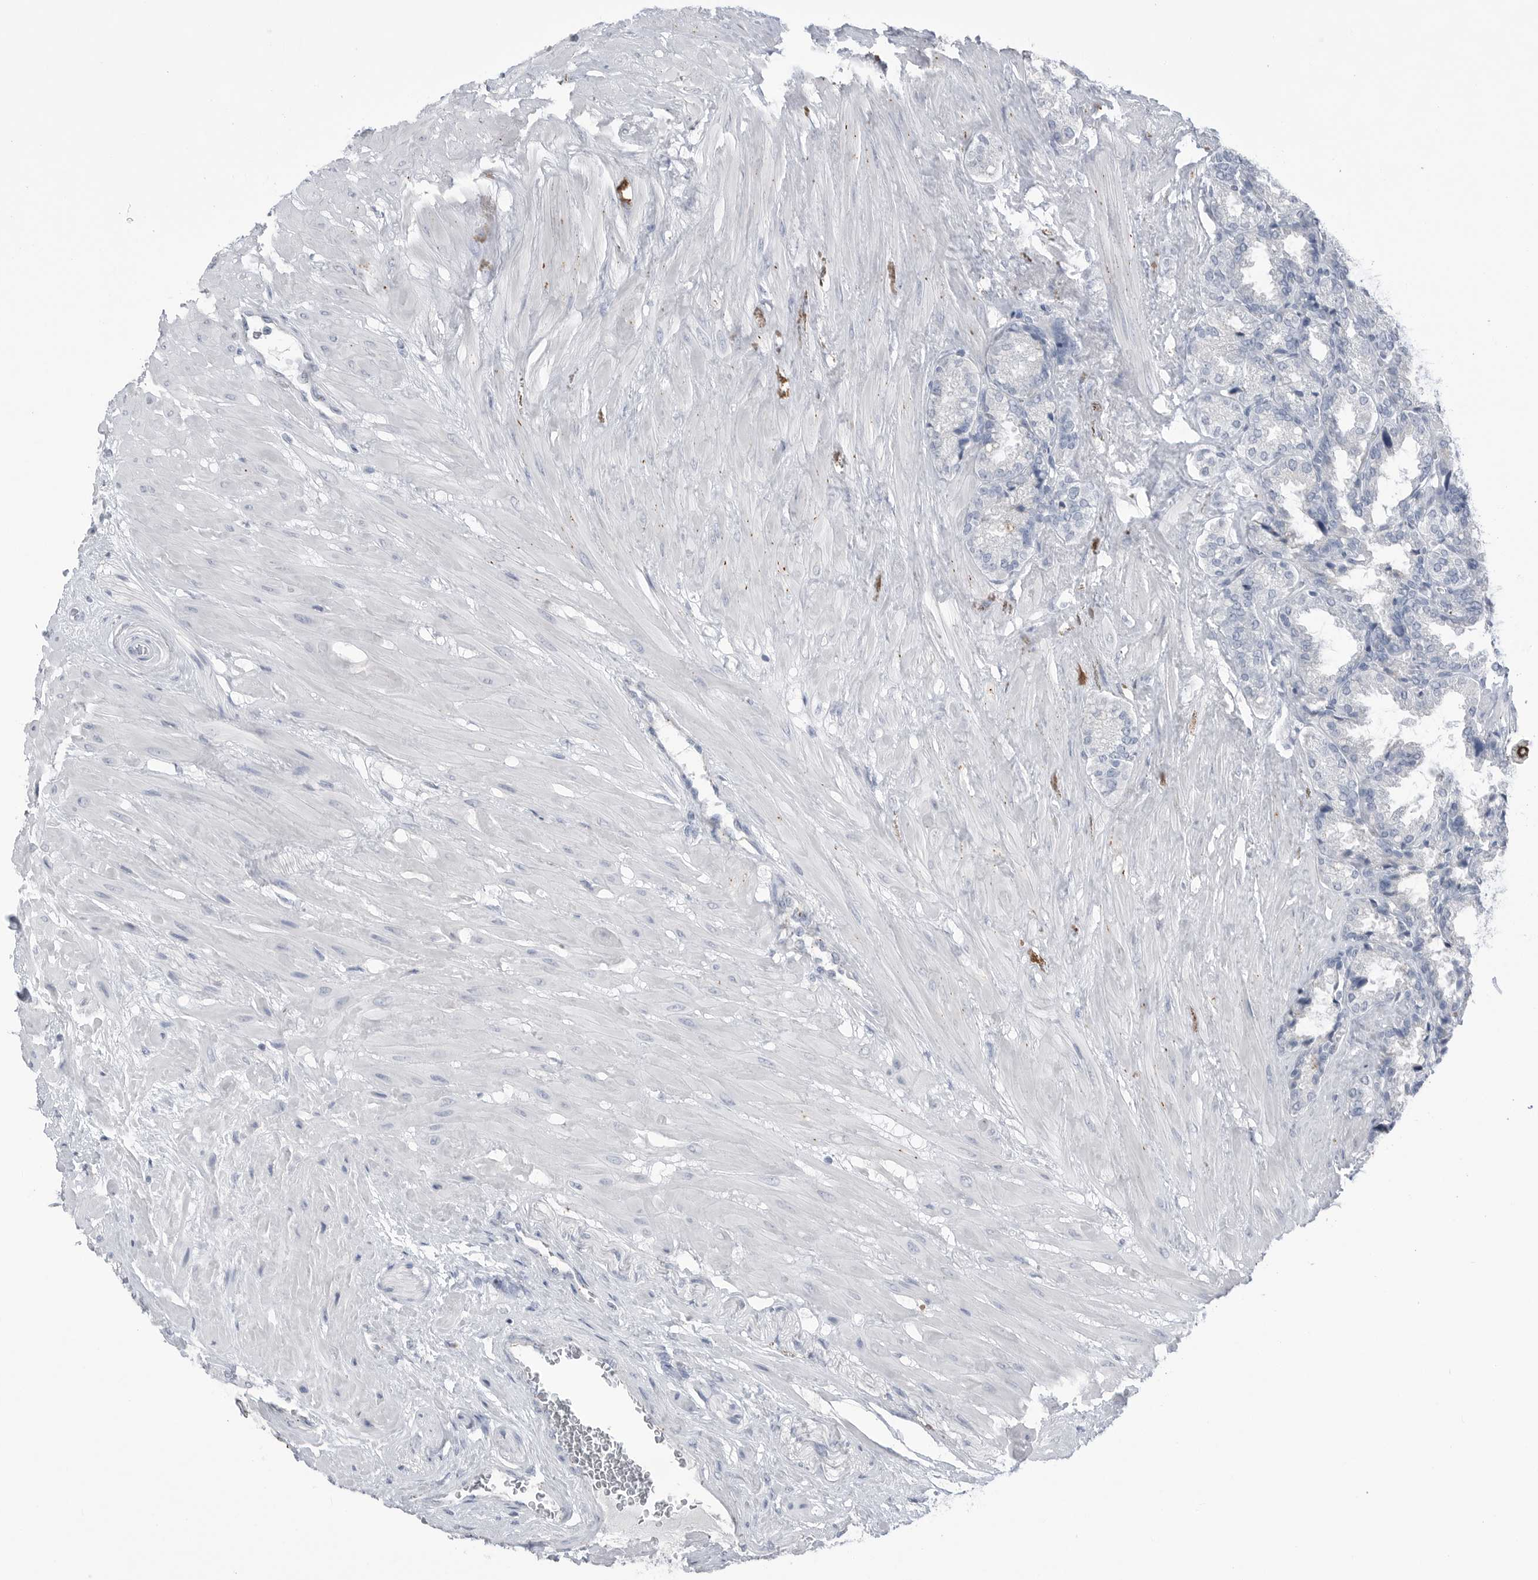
{"staining": {"intensity": "negative", "quantity": "none", "location": "none"}, "tissue": "seminal vesicle", "cell_type": "Glandular cells", "image_type": "normal", "snomed": [{"axis": "morphology", "description": "Normal tissue, NOS"}, {"axis": "topography", "description": "Seminal veicle"}], "caption": "This is an immunohistochemistry (IHC) photomicrograph of benign human seminal vesicle. There is no expression in glandular cells.", "gene": "ABHD12", "patient": {"sex": "male", "age": 46}}